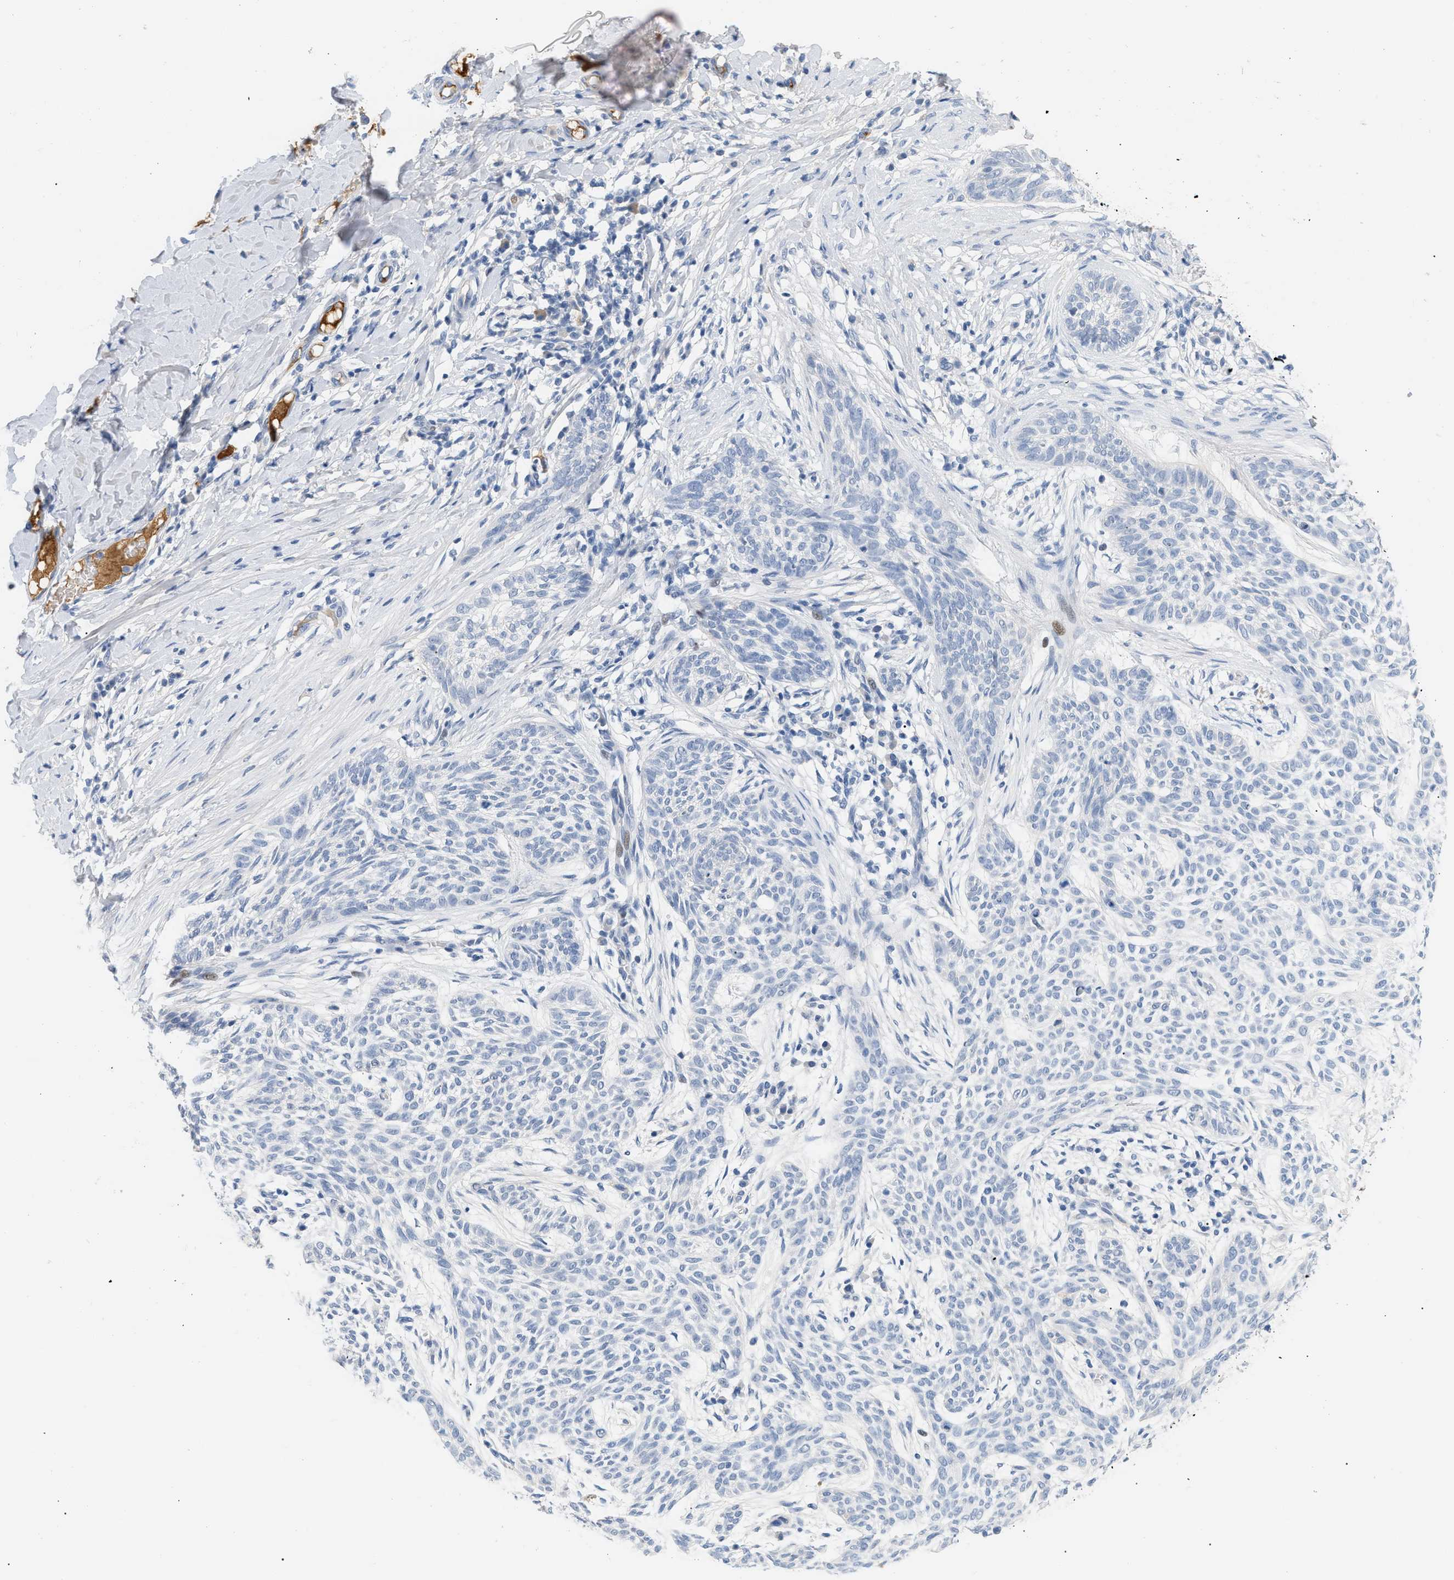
{"staining": {"intensity": "negative", "quantity": "none", "location": "none"}, "tissue": "skin cancer", "cell_type": "Tumor cells", "image_type": "cancer", "snomed": [{"axis": "morphology", "description": "Basal cell carcinoma"}, {"axis": "topography", "description": "Skin"}], "caption": "Basal cell carcinoma (skin) stained for a protein using IHC displays no positivity tumor cells.", "gene": "CFH", "patient": {"sex": "female", "age": 59}}